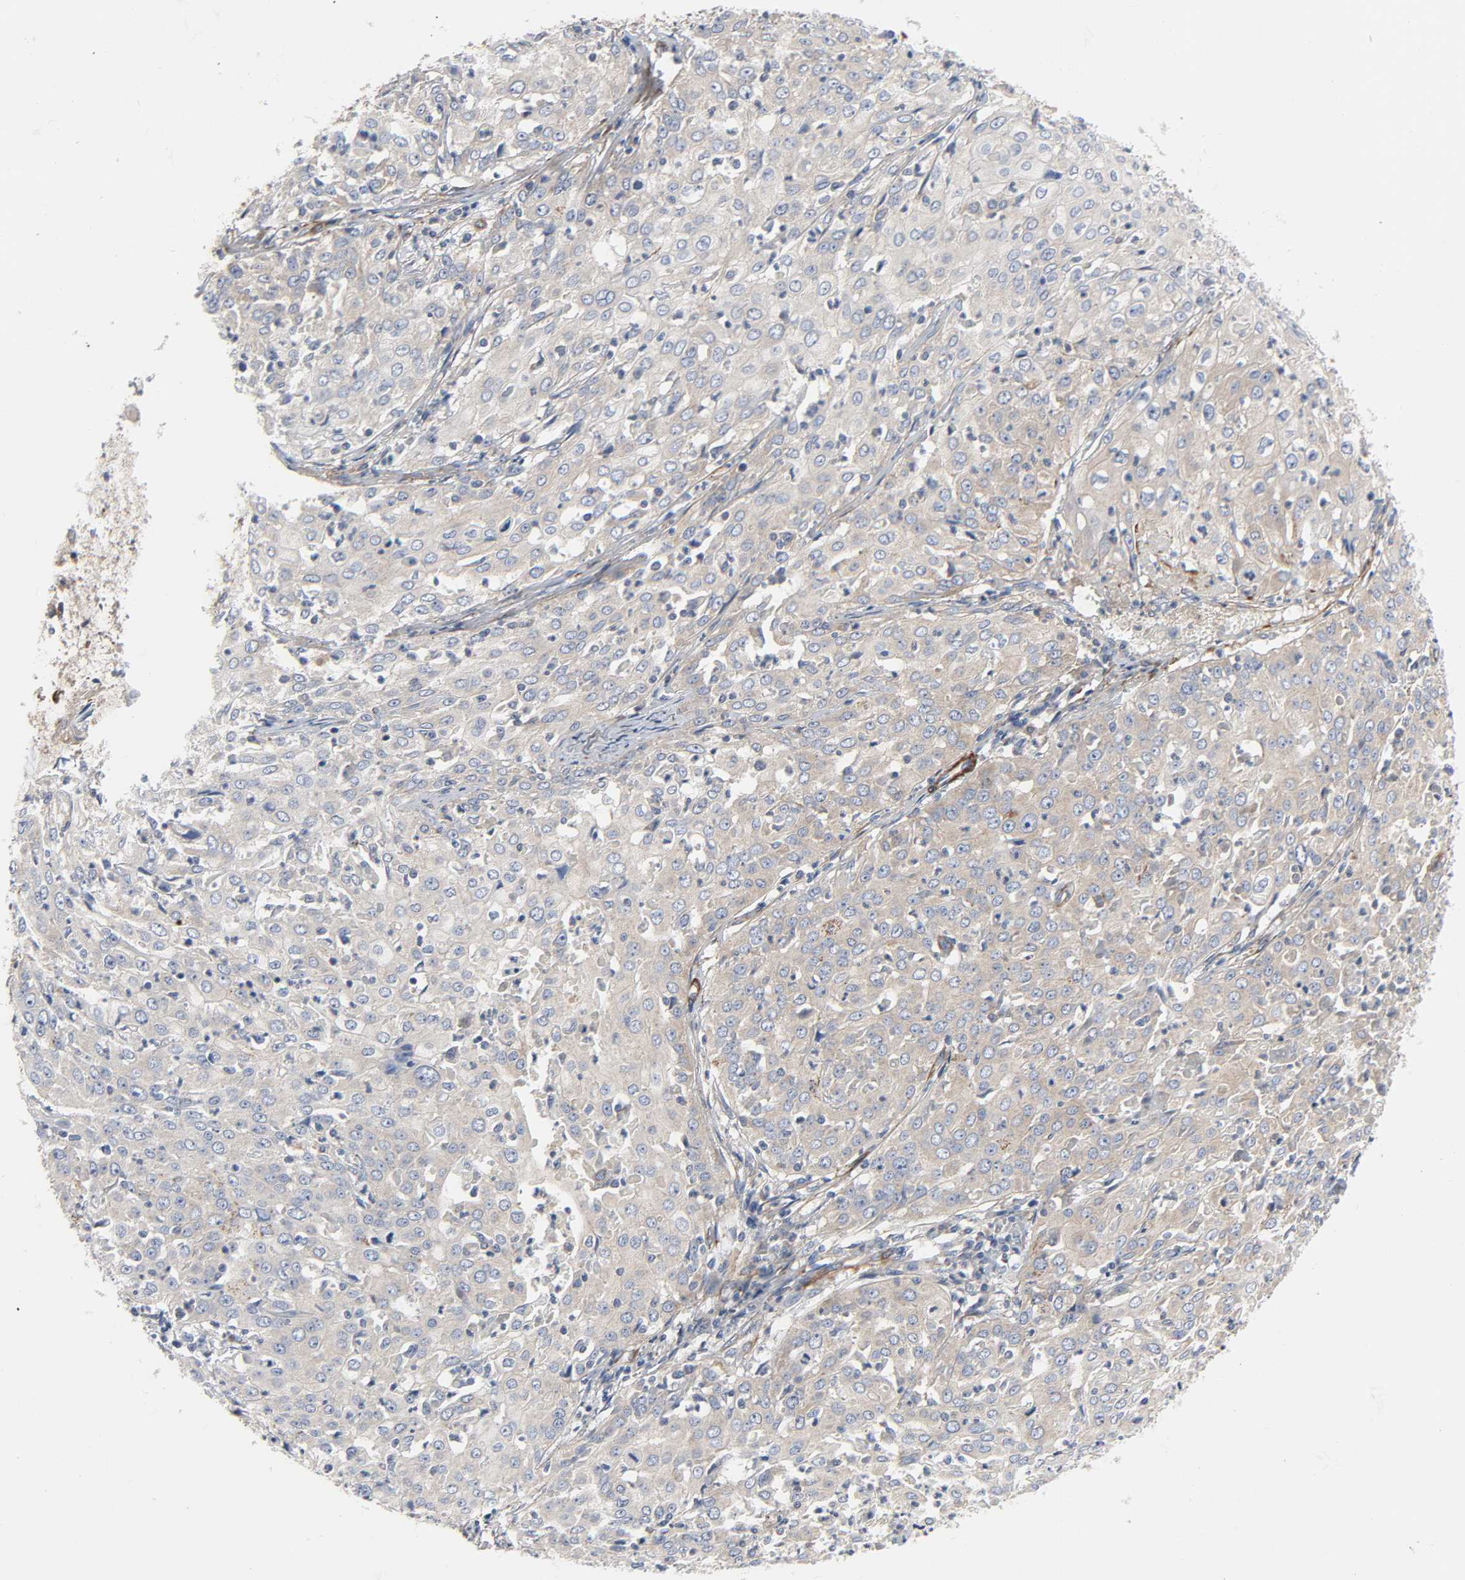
{"staining": {"intensity": "weak", "quantity": "25%-75%", "location": "cytoplasmic/membranous"}, "tissue": "cervical cancer", "cell_type": "Tumor cells", "image_type": "cancer", "snomed": [{"axis": "morphology", "description": "Squamous cell carcinoma, NOS"}, {"axis": "topography", "description": "Cervix"}], "caption": "Protein expression analysis of human cervical squamous cell carcinoma reveals weak cytoplasmic/membranous positivity in approximately 25%-75% of tumor cells.", "gene": "ARHGAP1", "patient": {"sex": "female", "age": 39}}